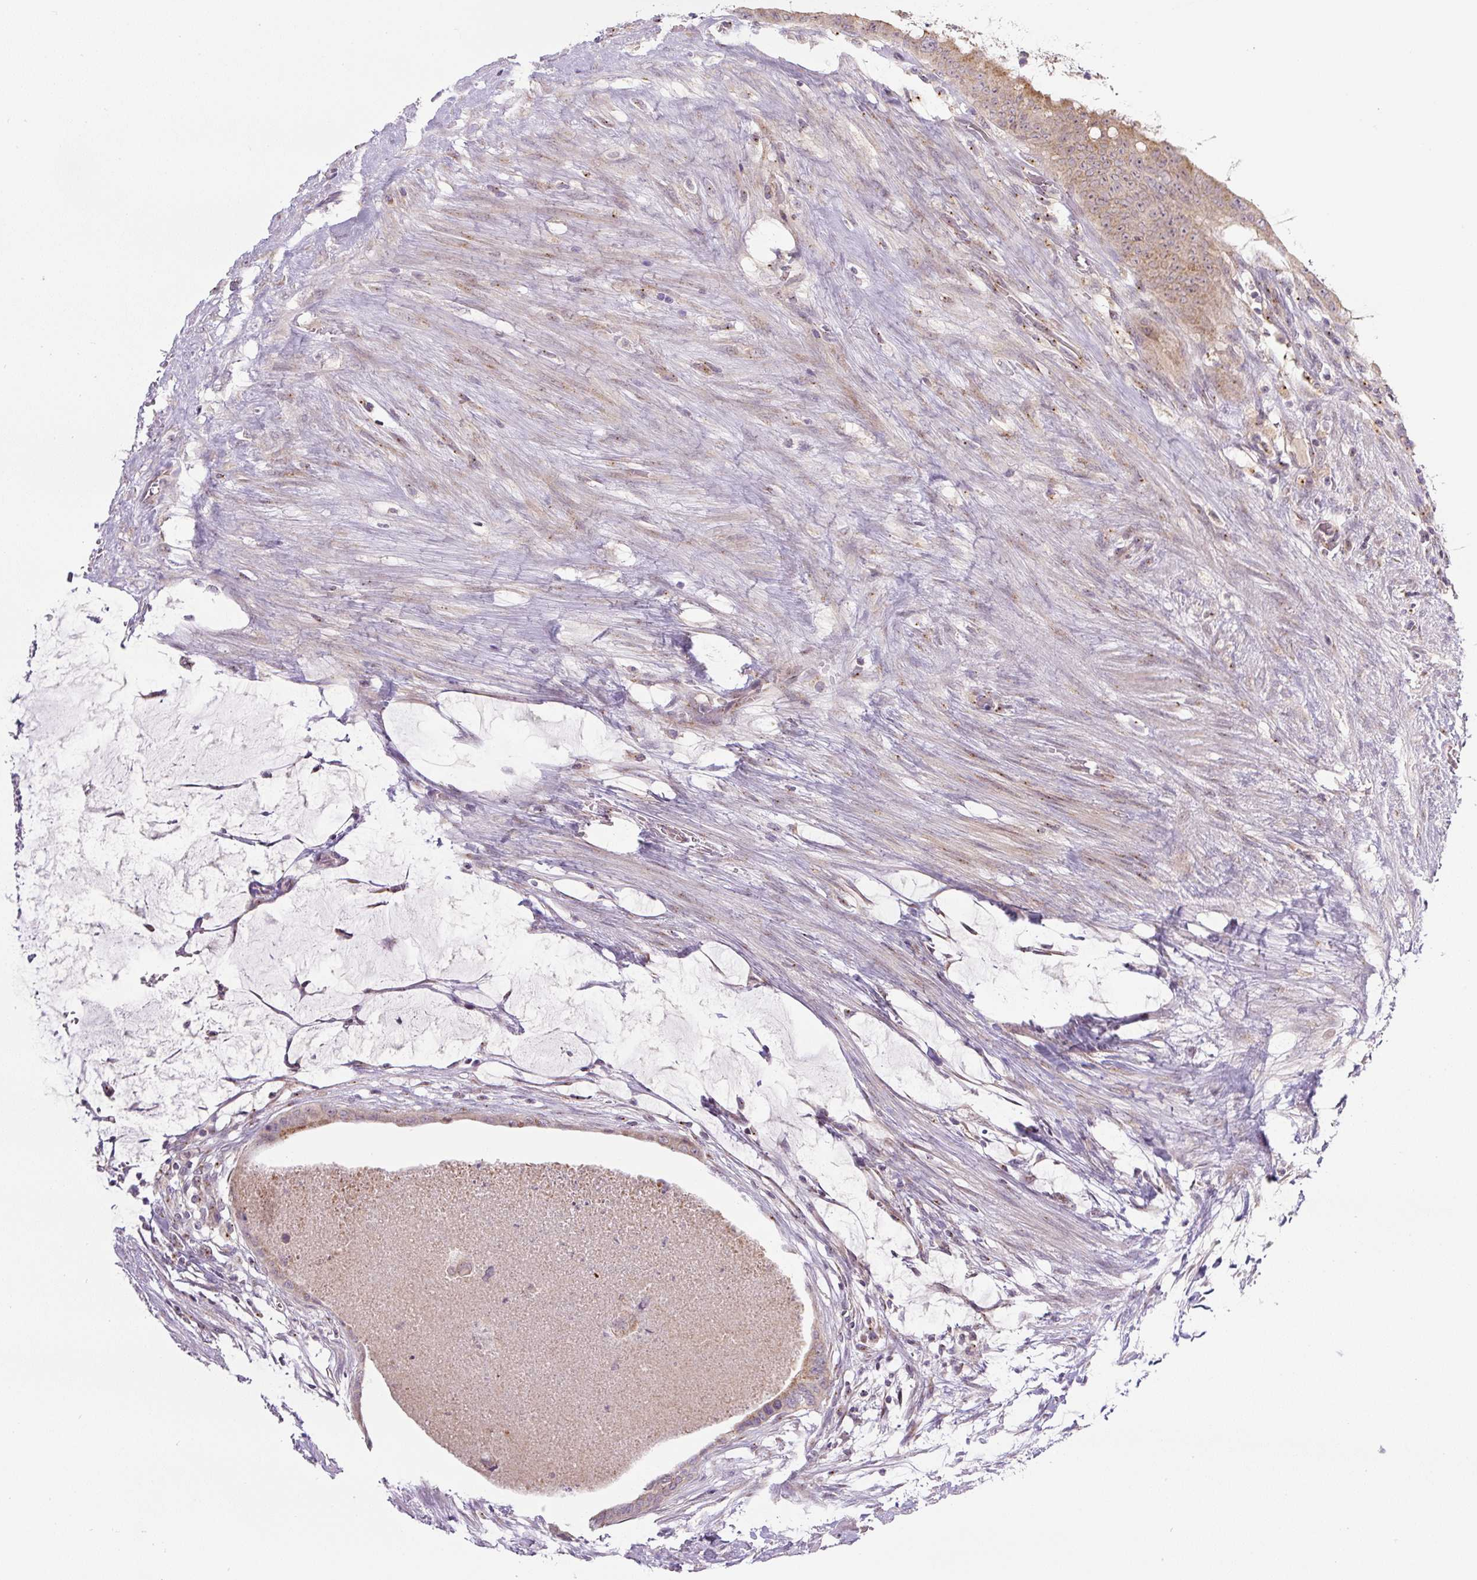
{"staining": {"intensity": "weak", "quantity": ">75%", "location": "cytoplasmic/membranous"}, "tissue": "colorectal cancer", "cell_type": "Tumor cells", "image_type": "cancer", "snomed": [{"axis": "morphology", "description": "Adenocarcinoma, NOS"}, {"axis": "topography", "description": "Rectum"}], "caption": "This micrograph reveals IHC staining of adenocarcinoma (colorectal), with low weak cytoplasmic/membranous staining in approximately >75% of tumor cells.", "gene": "PCM1", "patient": {"sex": "male", "age": 78}}